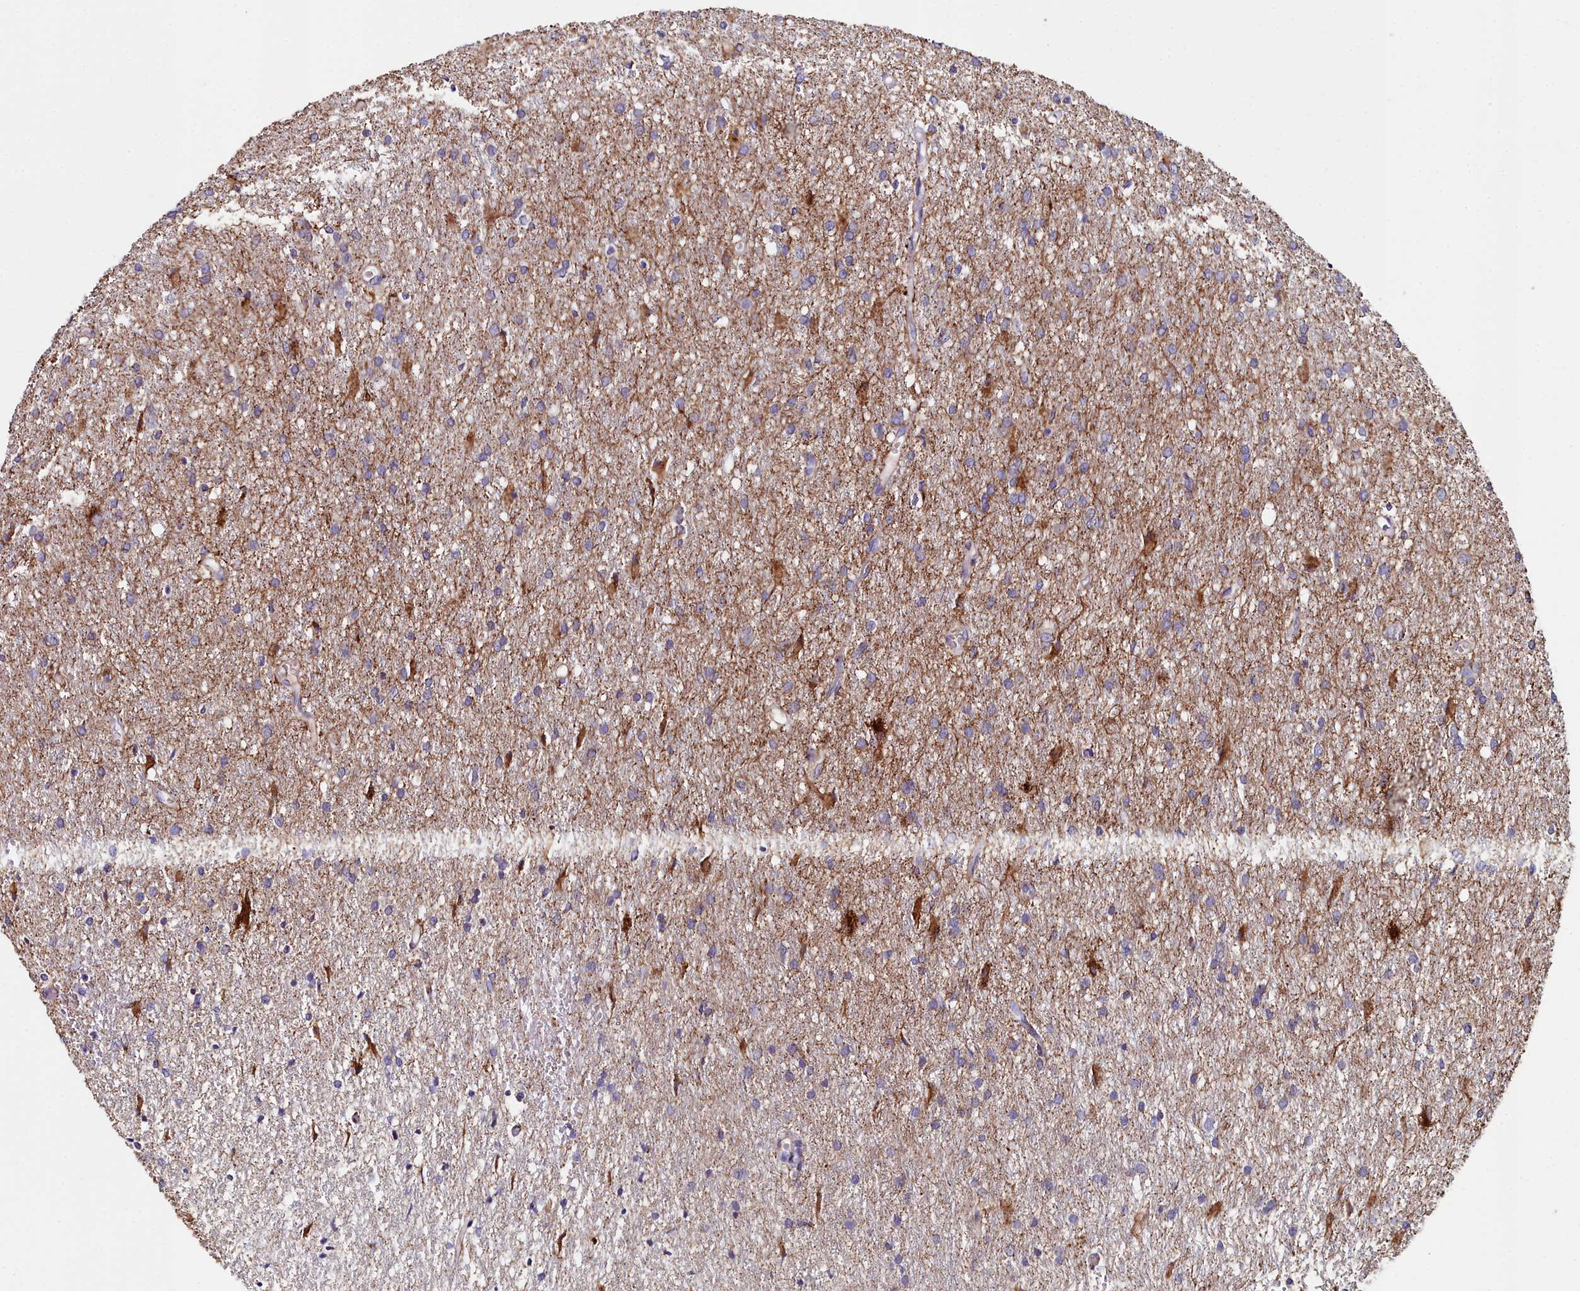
{"staining": {"intensity": "moderate", "quantity": "<25%", "location": "cytoplasmic/membranous"}, "tissue": "glioma", "cell_type": "Tumor cells", "image_type": "cancer", "snomed": [{"axis": "morphology", "description": "Glioma, malignant, High grade"}, {"axis": "topography", "description": "Brain"}], "caption": "The image exhibits immunohistochemical staining of glioma. There is moderate cytoplasmic/membranous positivity is identified in approximately <25% of tumor cells.", "gene": "SLC49A3", "patient": {"sex": "female", "age": 50}}